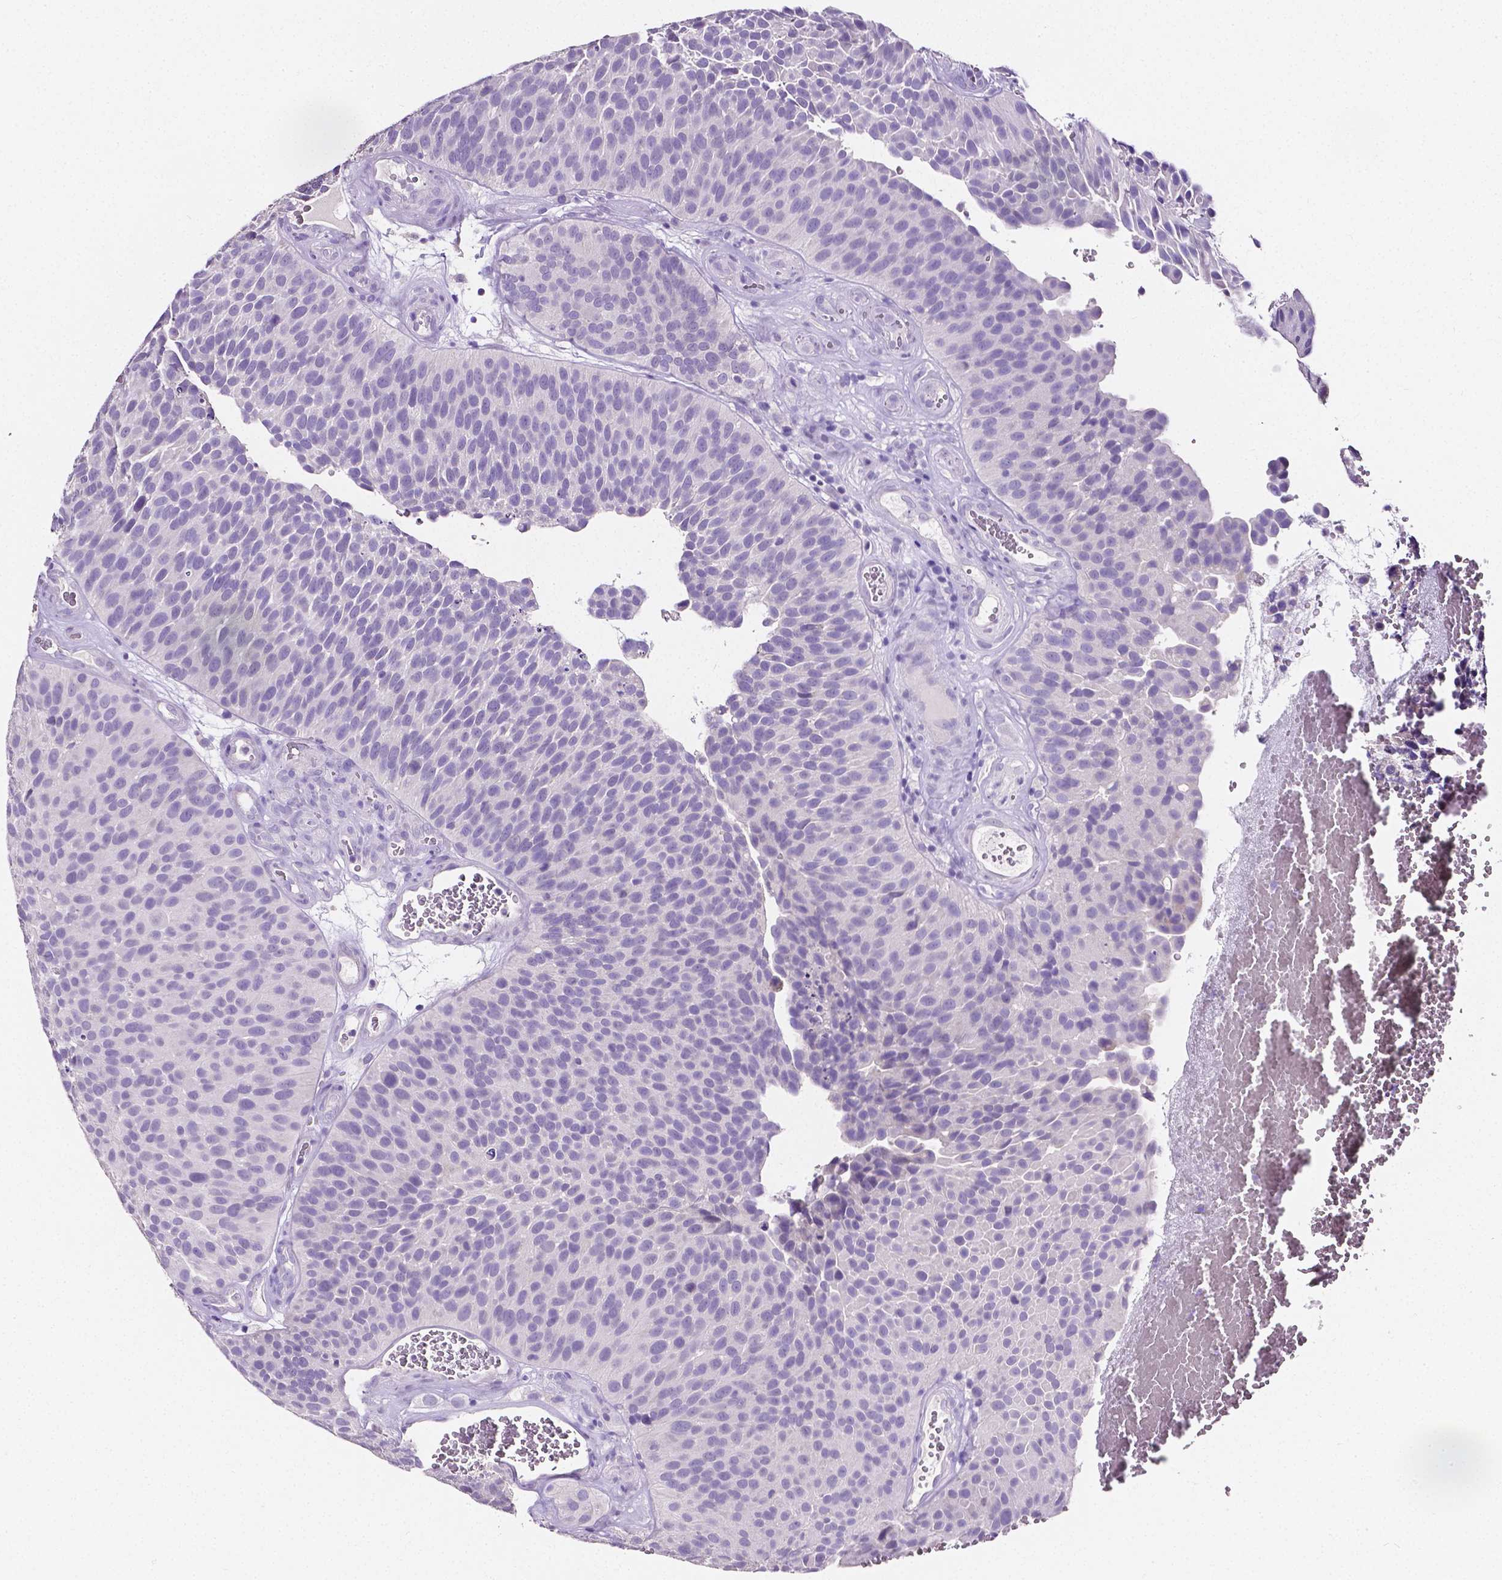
{"staining": {"intensity": "negative", "quantity": "none", "location": "none"}, "tissue": "urothelial cancer", "cell_type": "Tumor cells", "image_type": "cancer", "snomed": [{"axis": "morphology", "description": "Urothelial carcinoma, Low grade"}, {"axis": "topography", "description": "Urinary bladder"}], "caption": "This is an immunohistochemistry (IHC) photomicrograph of low-grade urothelial carcinoma. There is no staining in tumor cells.", "gene": "SLC22A2", "patient": {"sex": "male", "age": 76}}